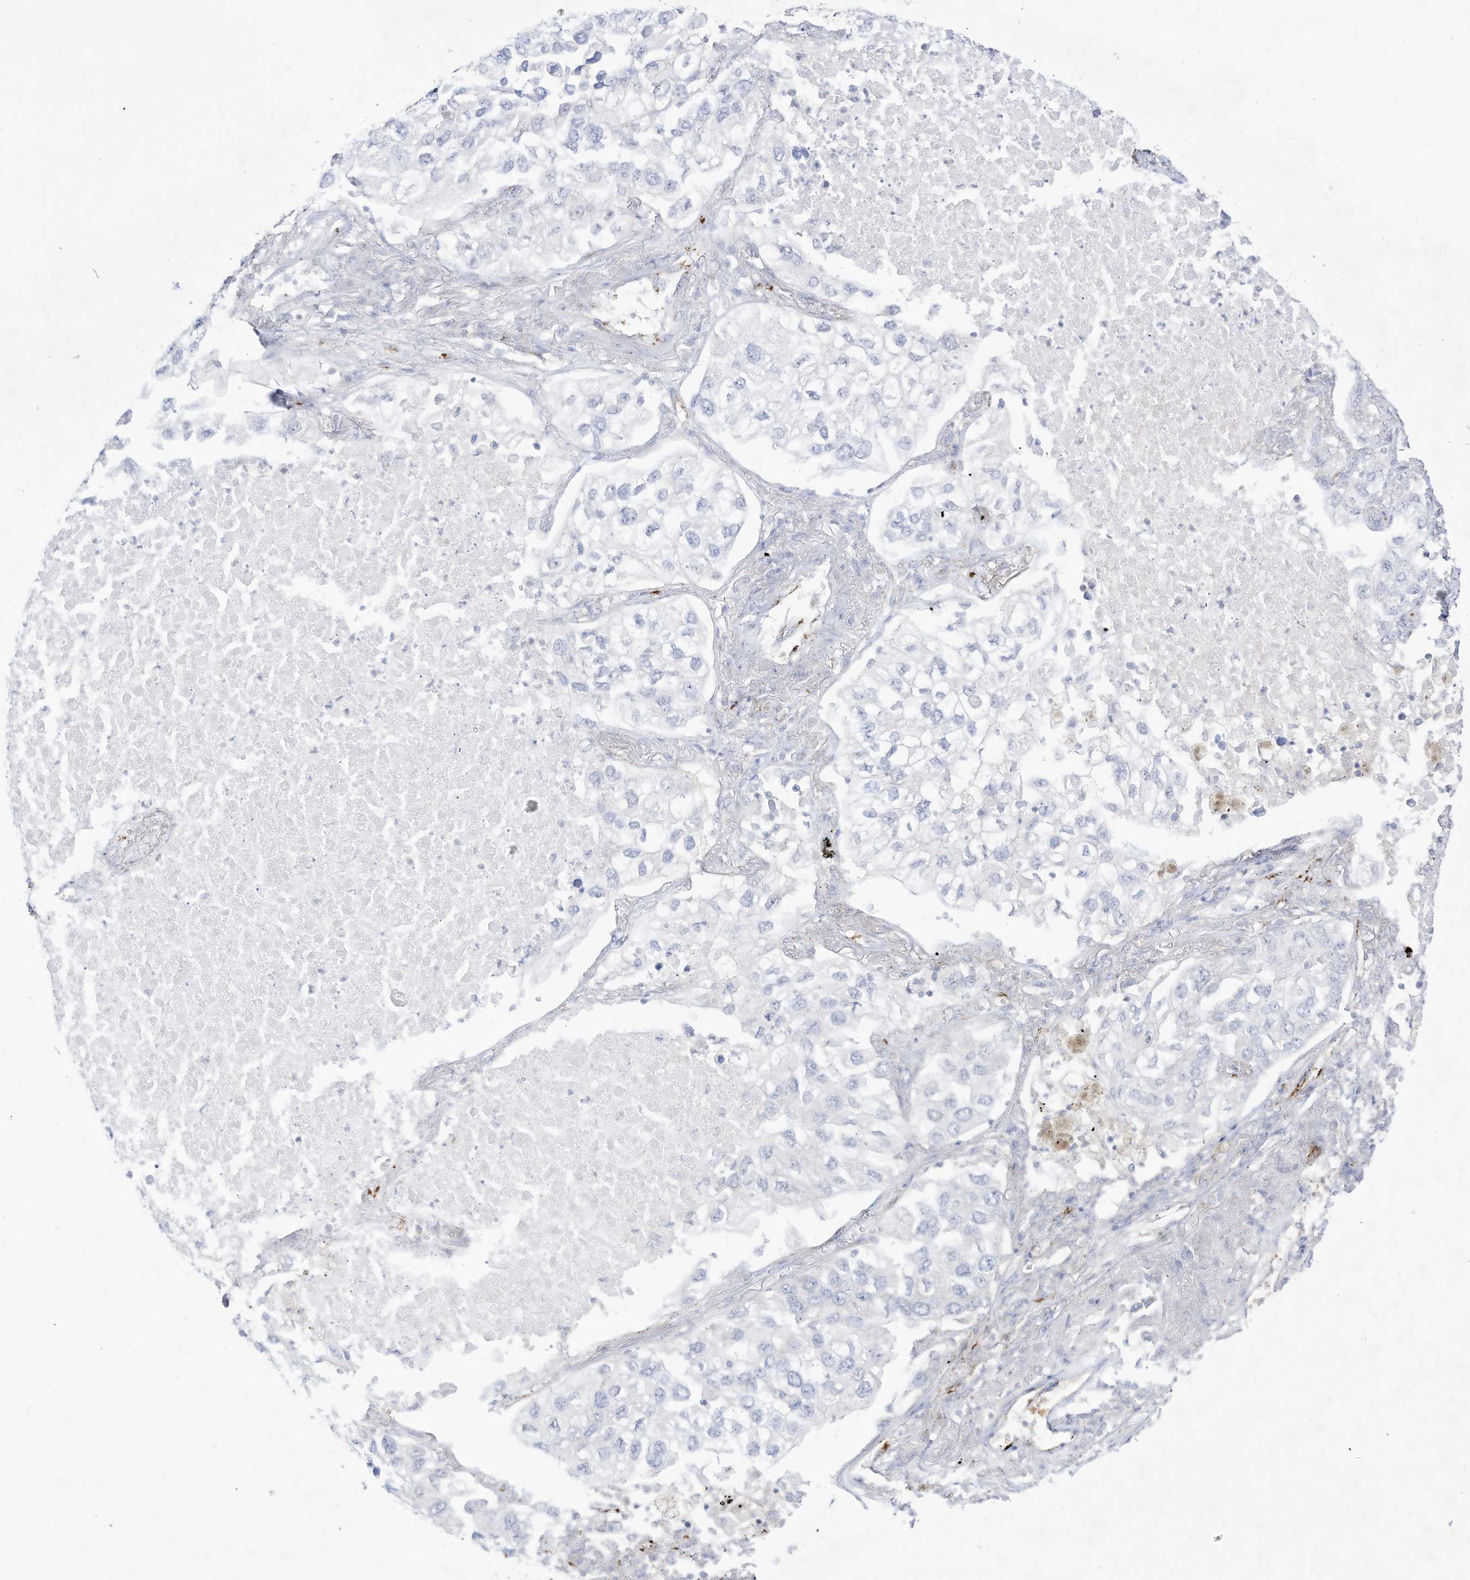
{"staining": {"intensity": "negative", "quantity": "none", "location": "none"}, "tissue": "lung cancer", "cell_type": "Tumor cells", "image_type": "cancer", "snomed": [{"axis": "morphology", "description": "Adenocarcinoma, NOS"}, {"axis": "topography", "description": "Lung"}], "caption": "High power microscopy histopathology image of an immunohistochemistry (IHC) histopathology image of lung cancer, revealing no significant expression in tumor cells.", "gene": "ZGRF1", "patient": {"sex": "male", "age": 63}}